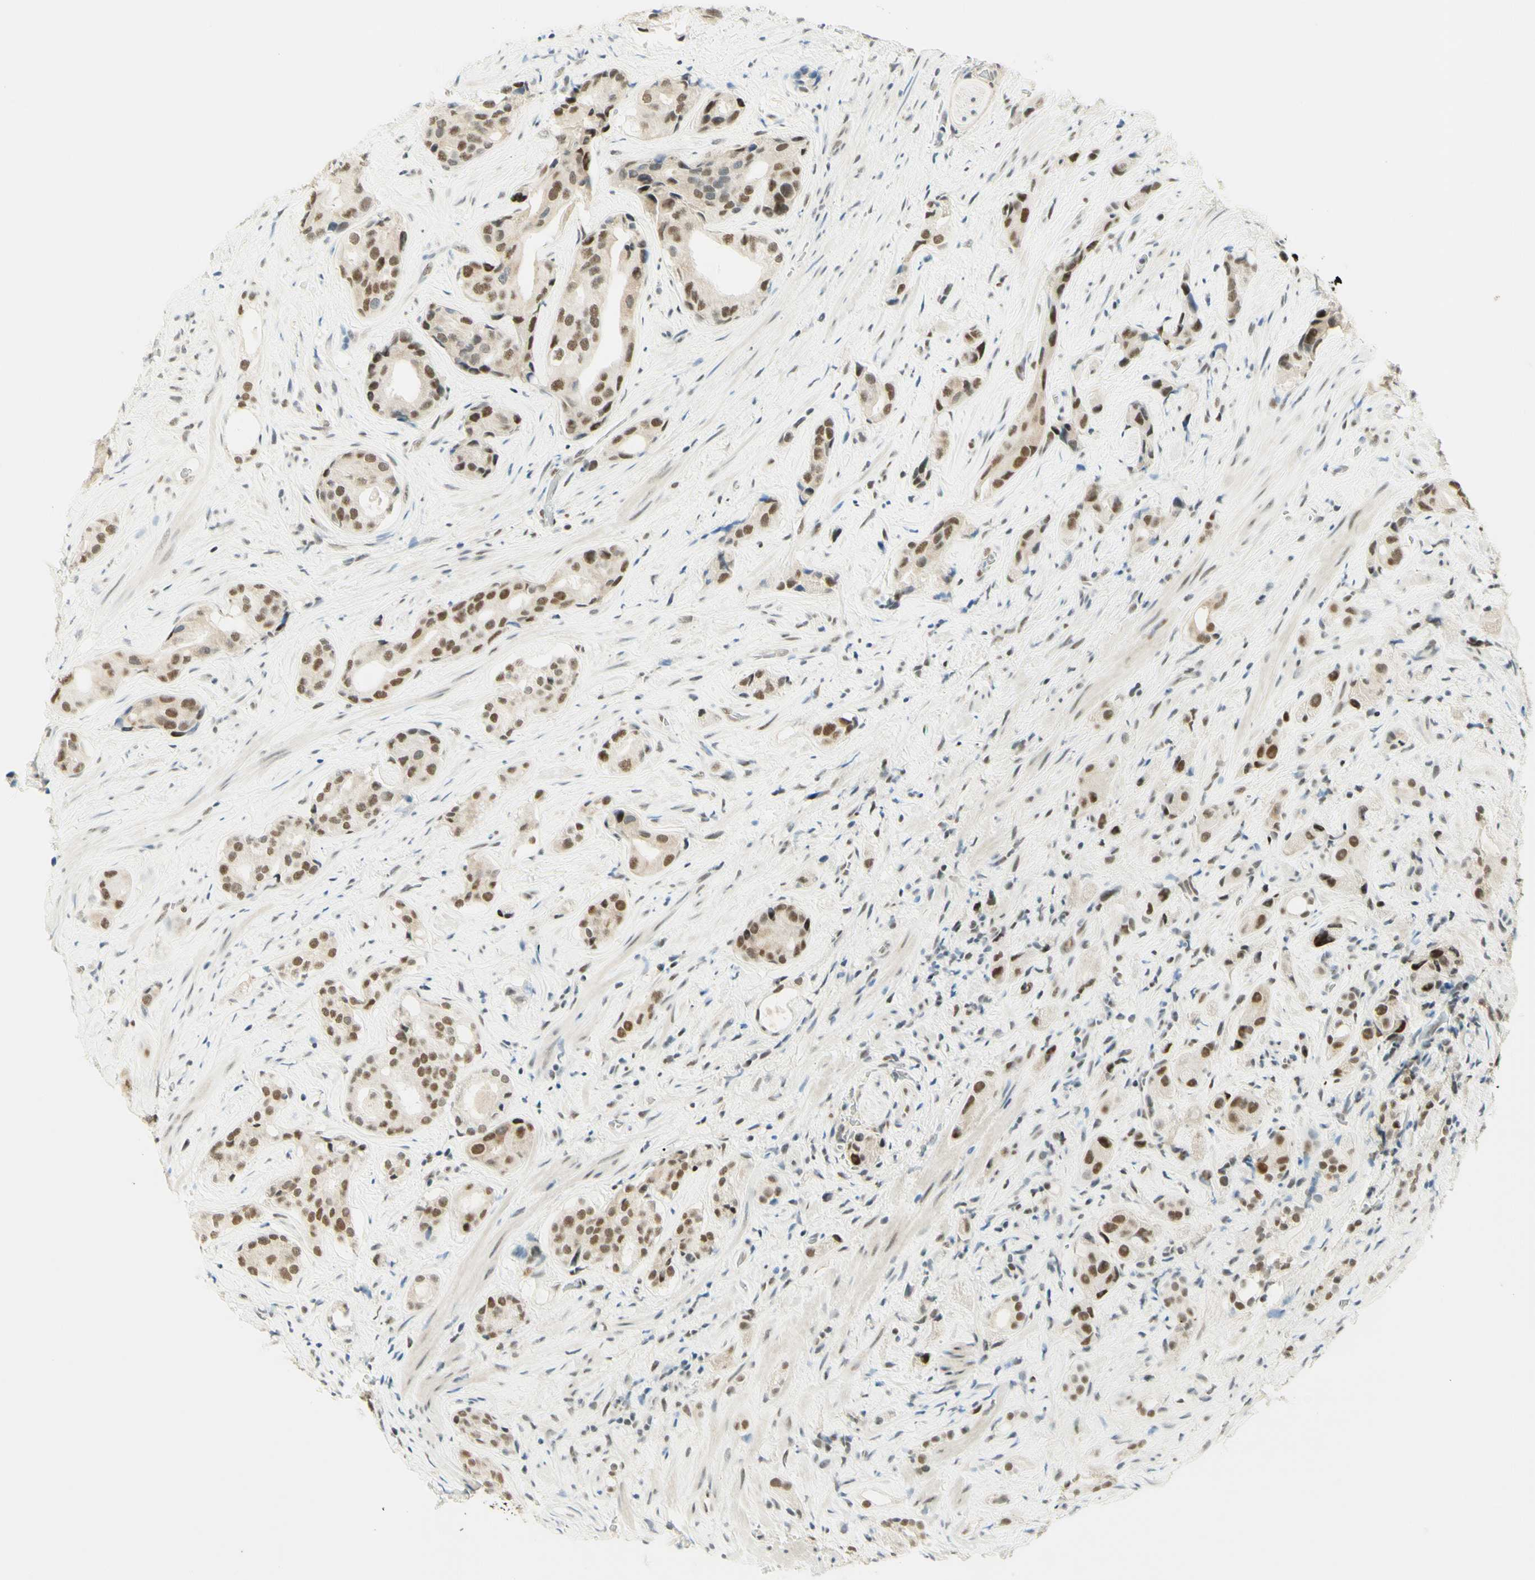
{"staining": {"intensity": "moderate", "quantity": ">75%", "location": "cytoplasmic/membranous,nuclear"}, "tissue": "prostate cancer", "cell_type": "Tumor cells", "image_type": "cancer", "snomed": [{"axis": "morphology", "description": "Adenocarcinoma, High grade"}, {"axis": "topography", "description": "Prostate"}], "caption": "Protein analysis of high-grade adenocarcinoma (prostate) tissue demonstrates moderate cytoplasmic/membranous and nuclear positivity in about >75% of tumor cells.", "gene": "PMS2", "patient": {"sex": "male", "age": 71}}